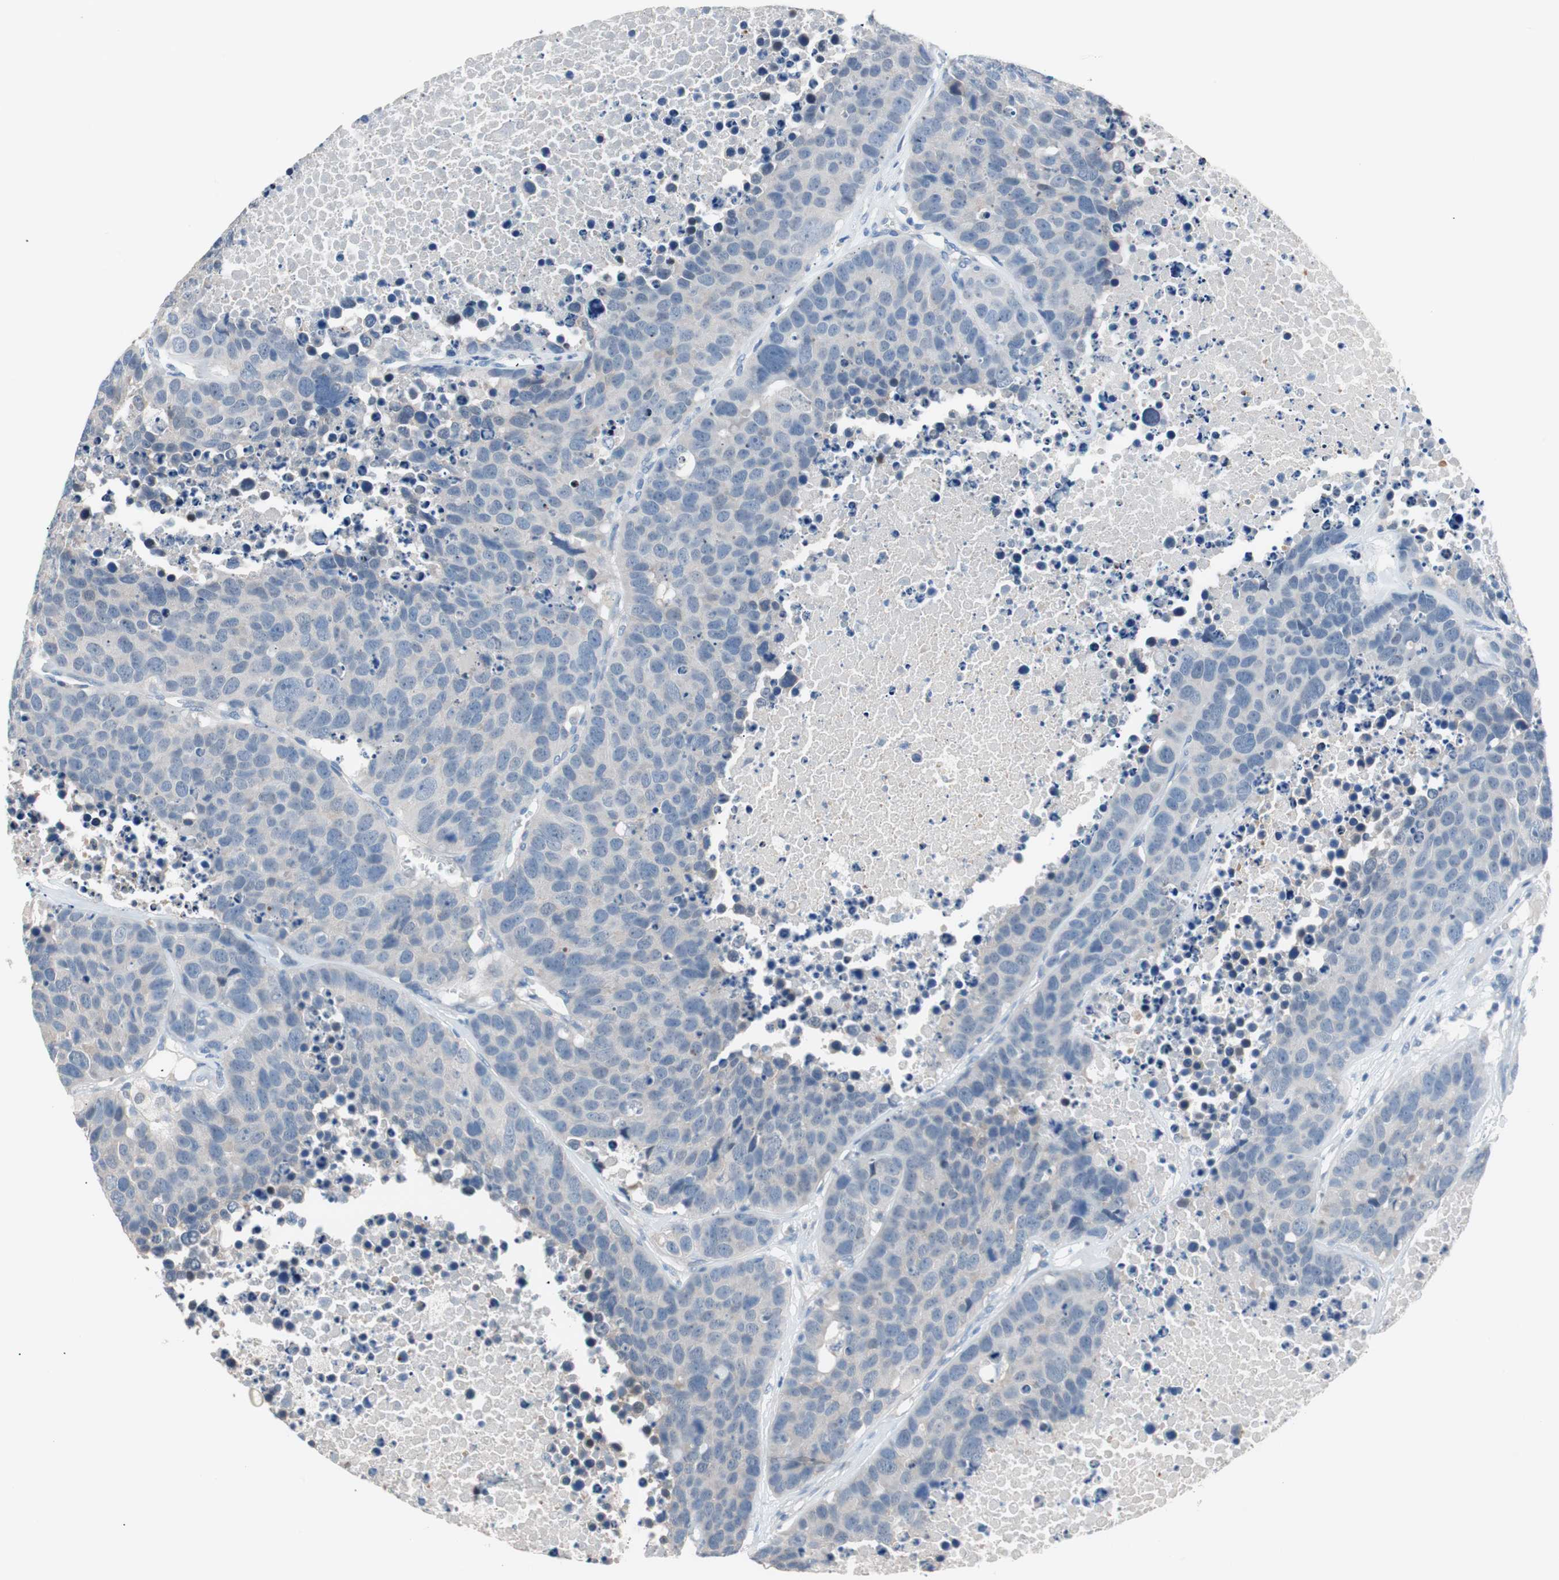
{"staining": {"intensity": "negative", "quantity": "none", "location": "none"}, "tissue": "carcinoid", "cell_type": "Tumor cells", "image_type": "cancer", "snomed": [{"axis": "morphology", "description": "Carcinoid, malignant, NOS"}, {"axis": "topography", "description": "Lung"}], "caption": "Immunohistochemical staining of human carcinoid demonstrates no significant expression in tumor cells.", "gene": "VIL1", "patient": {"sex": "male", "age": 60}}